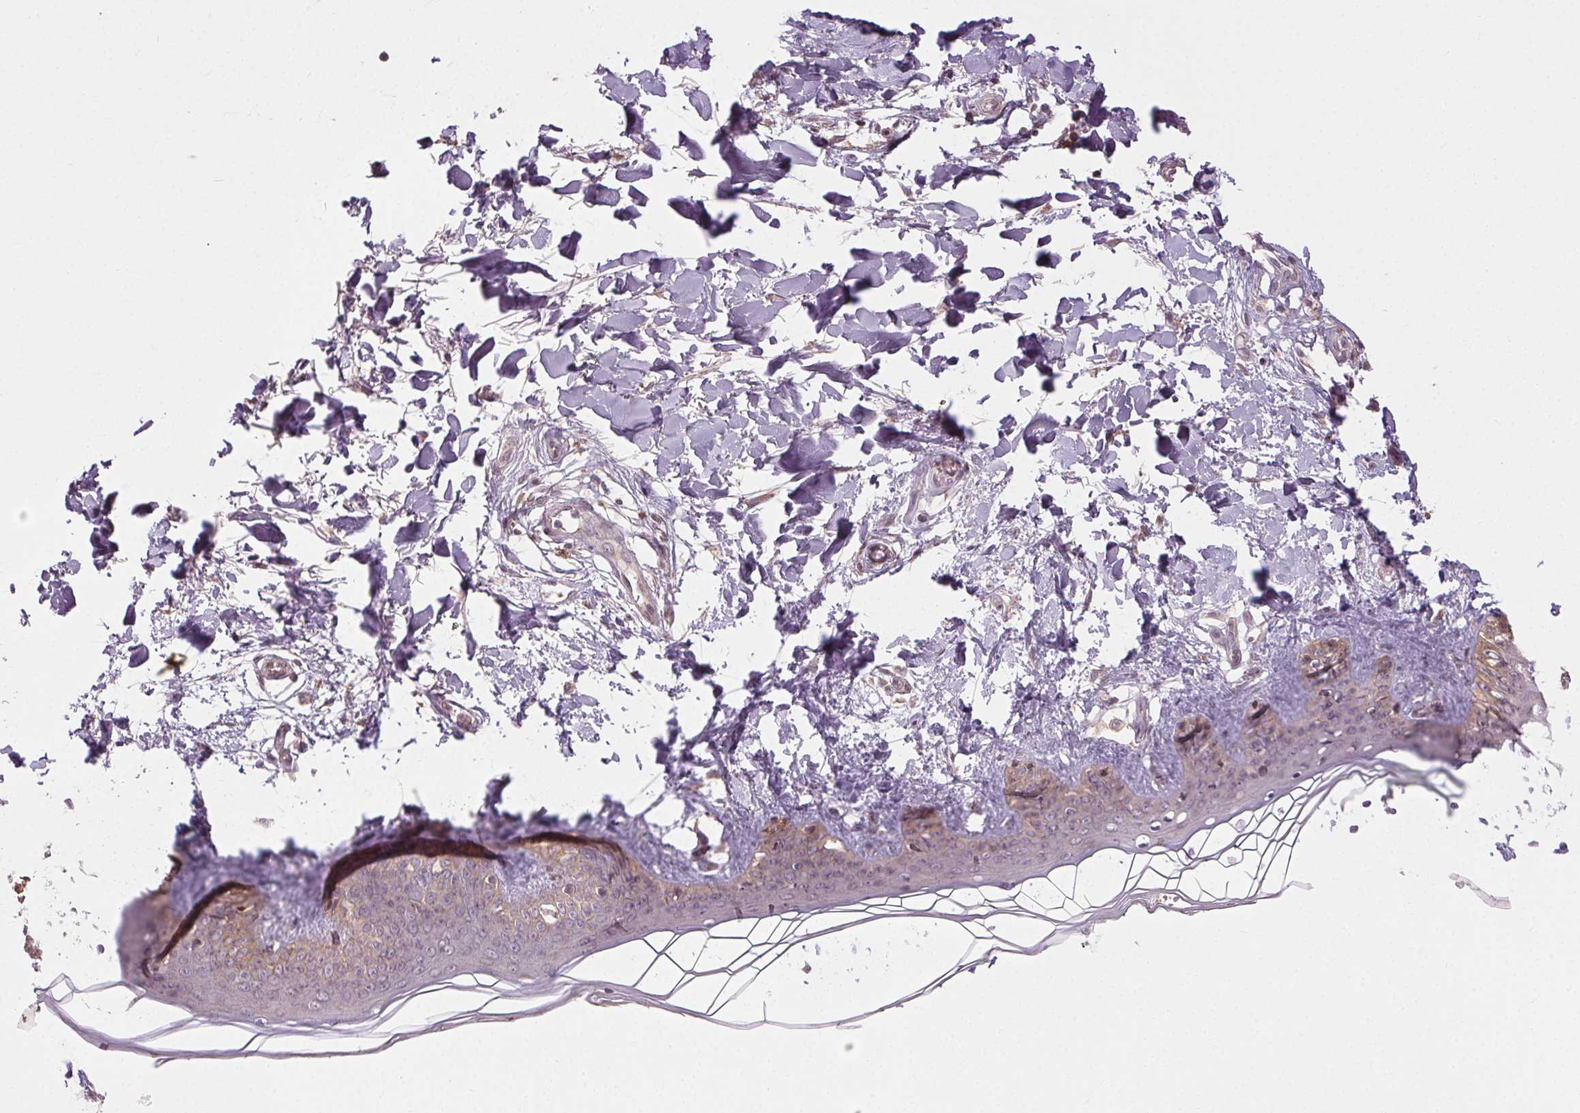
{"staining": {"intensity": "negative", "quantity": "none", "location": "none"}, "tissue": "skin", "cell_type": "Fibroblasts", "image_type": "normal", "snomed": [{"axis": "morphology", "description": "Normal tissue, NOS"}, {"axis": "topography", "description": "Skin"}], "caption": "A photomicrograph of skin stained for a protein demonstrates no brown staining in fibroblasts.", "gene": "ATP1B3", "patient": {"sex": "female", "age": 34}}